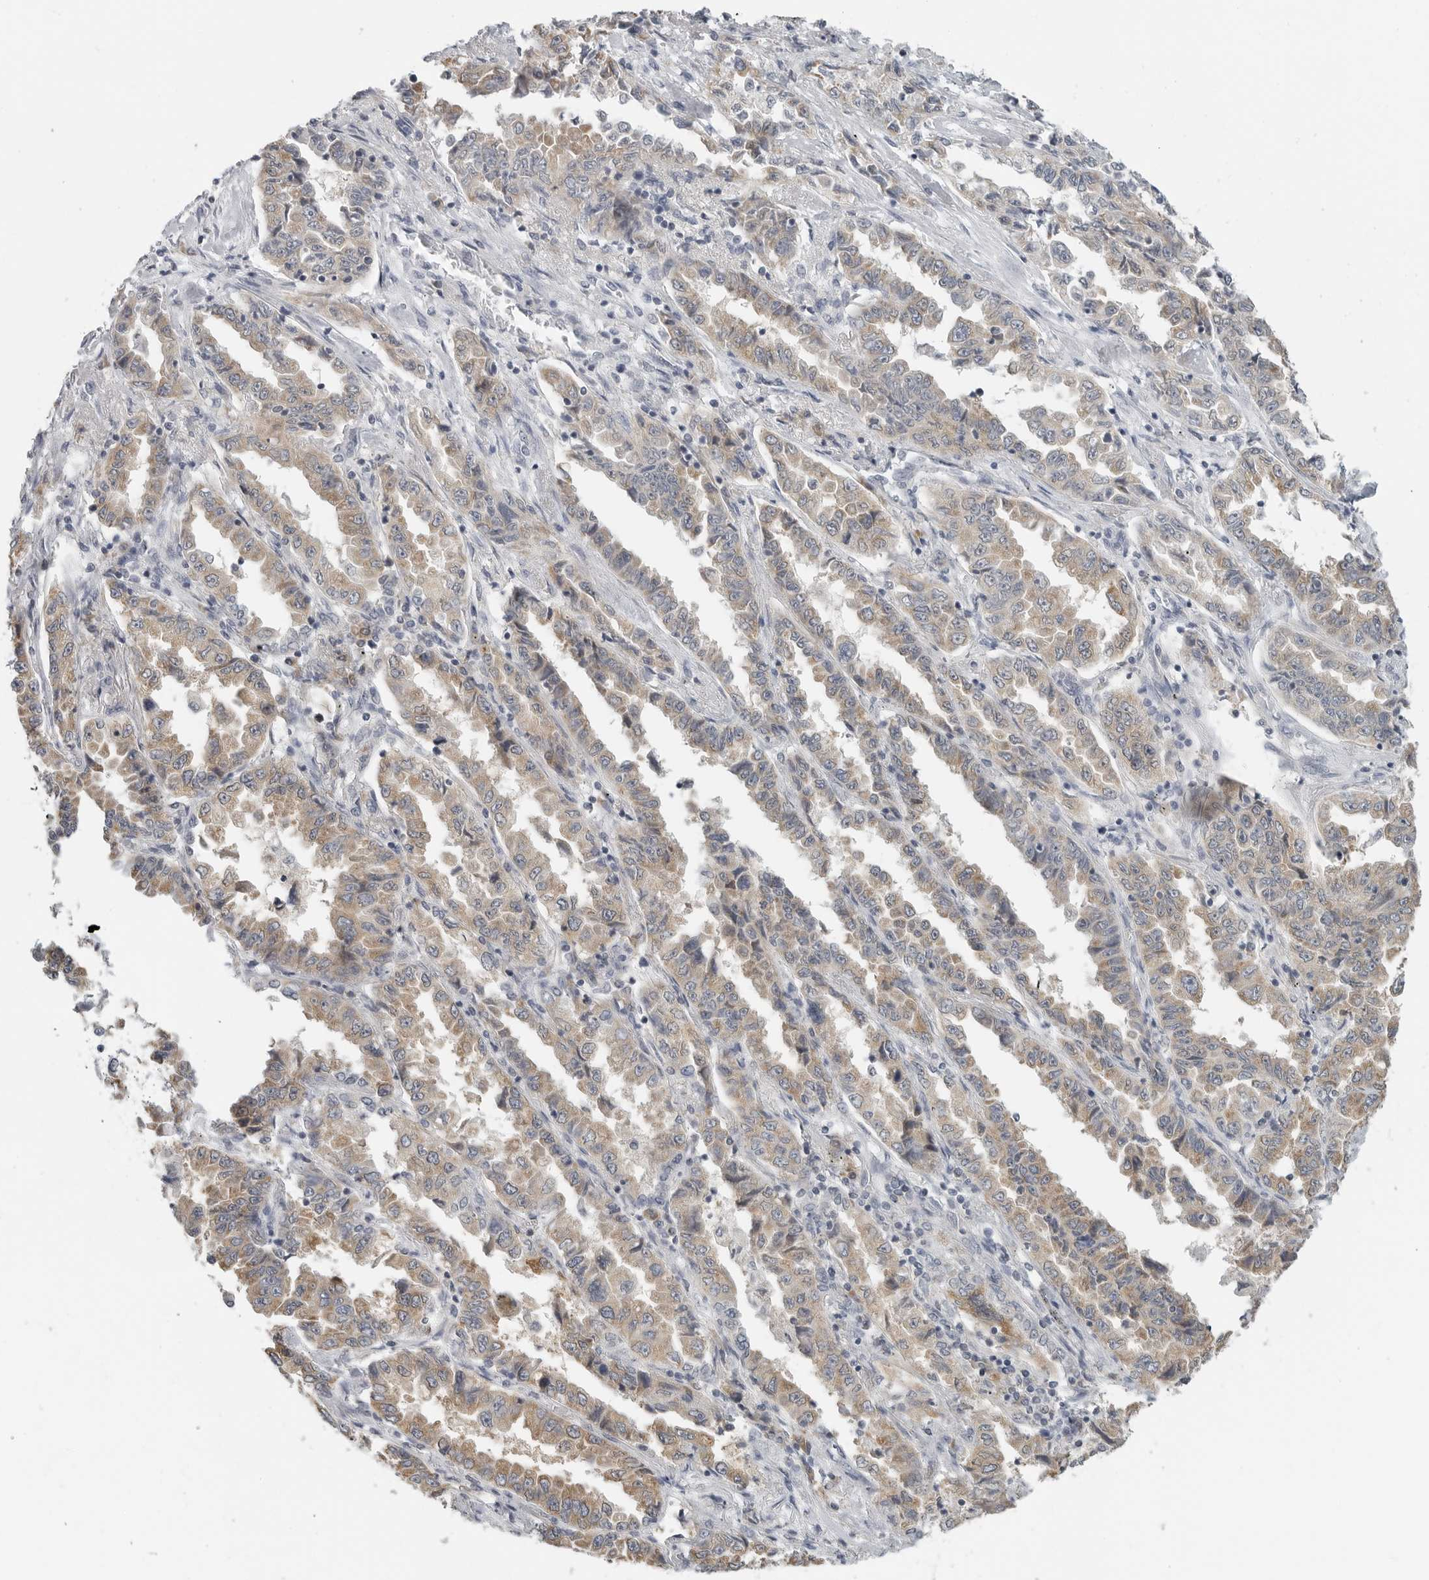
{"staining": {"intensity": "moderate", "quantity": ">75%", "location": "cytoplasmic/membranous"}, "tissue": "lung cancer", "cell_type": "Tumor cells", "image_type": "cancer", "snomed": [{"axis": "morphology", "description": "Adenocarcinoma, NOS"}, {"axis": "topography", "description": "Lung"}], "caption": "Immunohistochemical staining of human lung adenocarcinoma displays moderate cytoplasmic/membranous protein staining in about >75% of tumor cells.", "gene": "IL12RB2", "patient": {"sex": "female", "age": 51}}